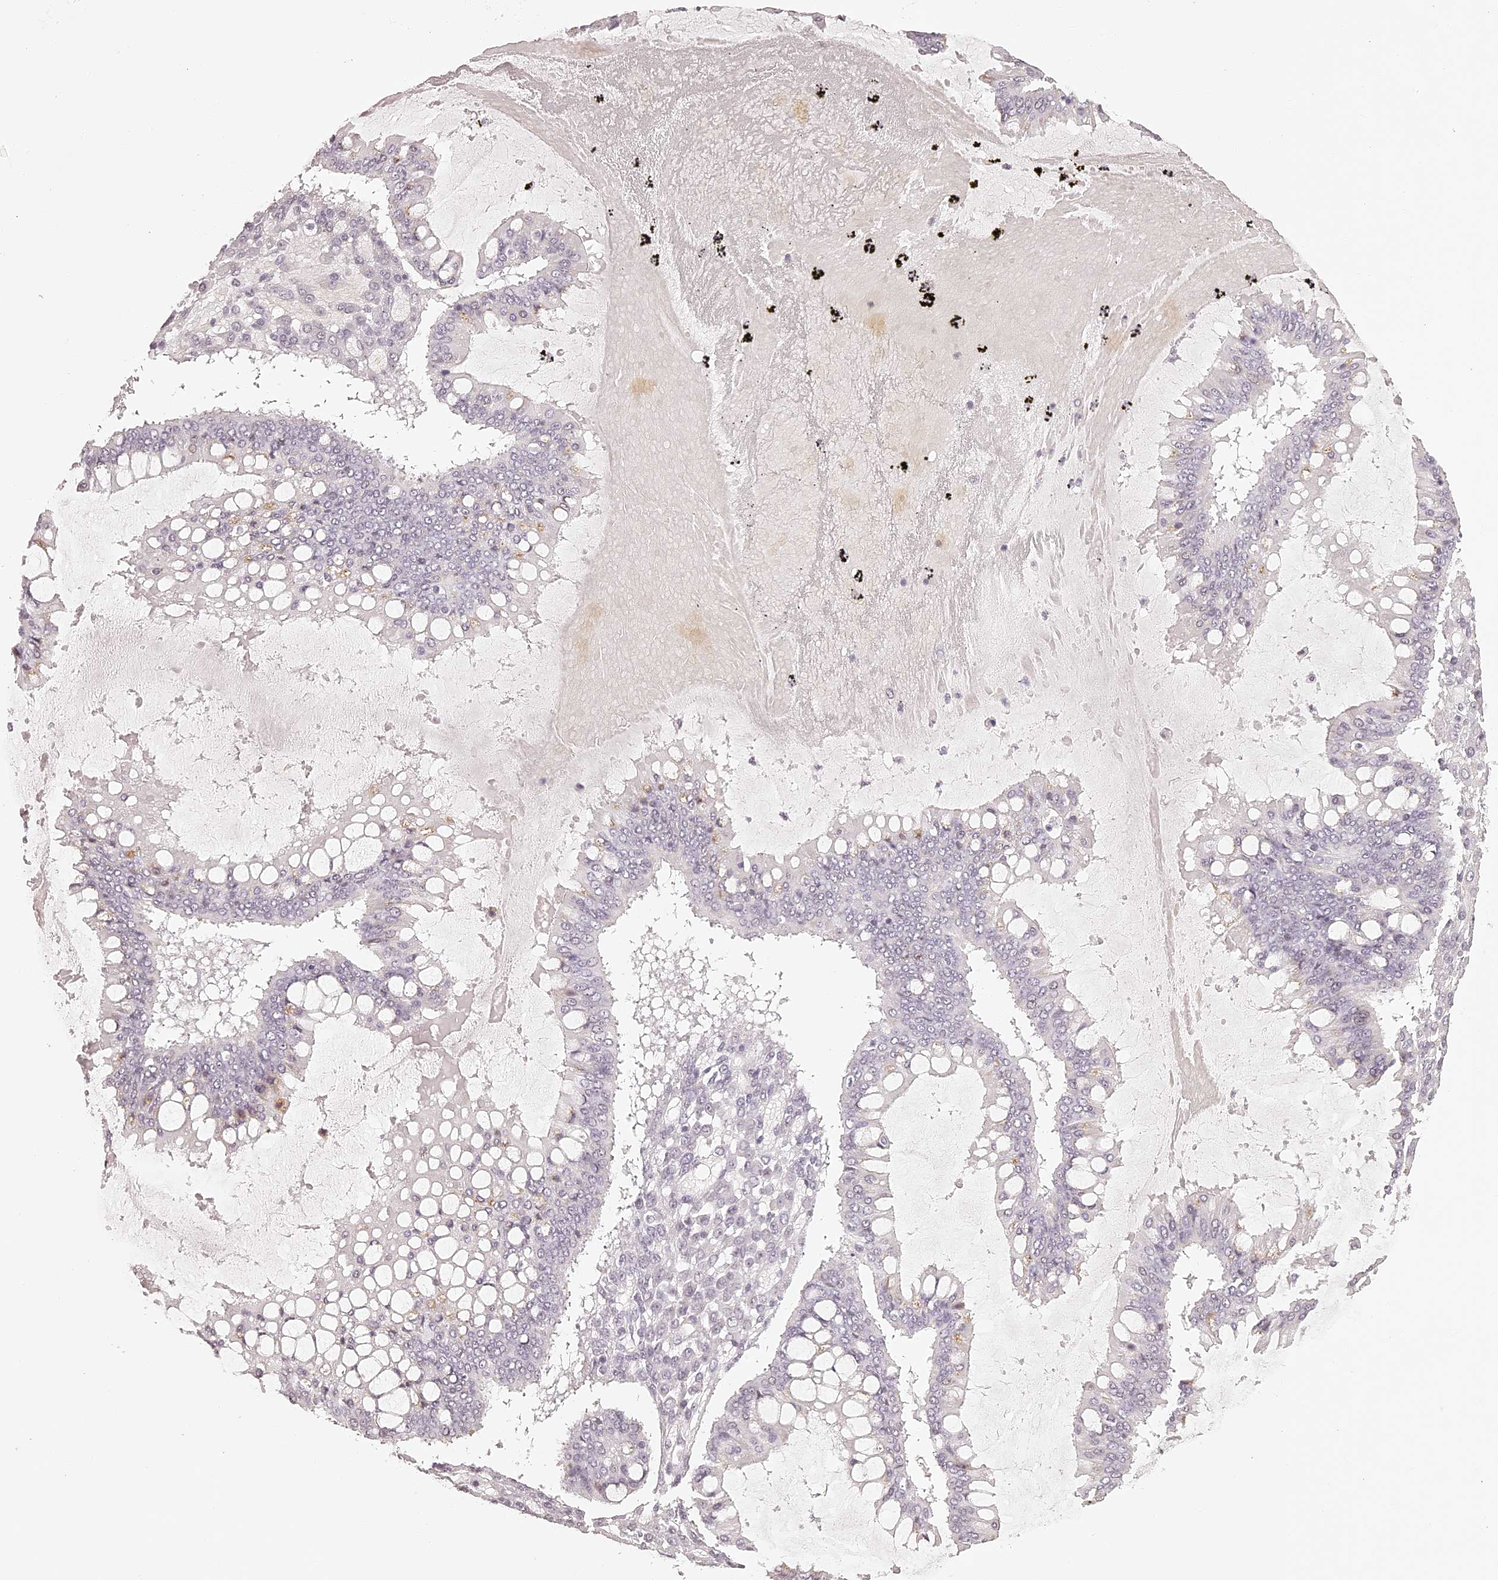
{"staining": {"intensity": "negative", "quantity": "none", "location": "none"}, "tissue": "ovarian cancer", "cell_type": "Tumor cells", "image_type": "cancer", "snomed": [{"axis": "morphology", "description": "Cystadenocarcinoma, mucinous, NOS"}, {"axis": "topography", "description": "Ovary"}], "caption": "This is an immunohistochemistry histopathology image of ovarian cancer. There is no staining in tumor cells.", "gene": "ELAPOR1", "patient": {"sex": "female", "age": 73}}